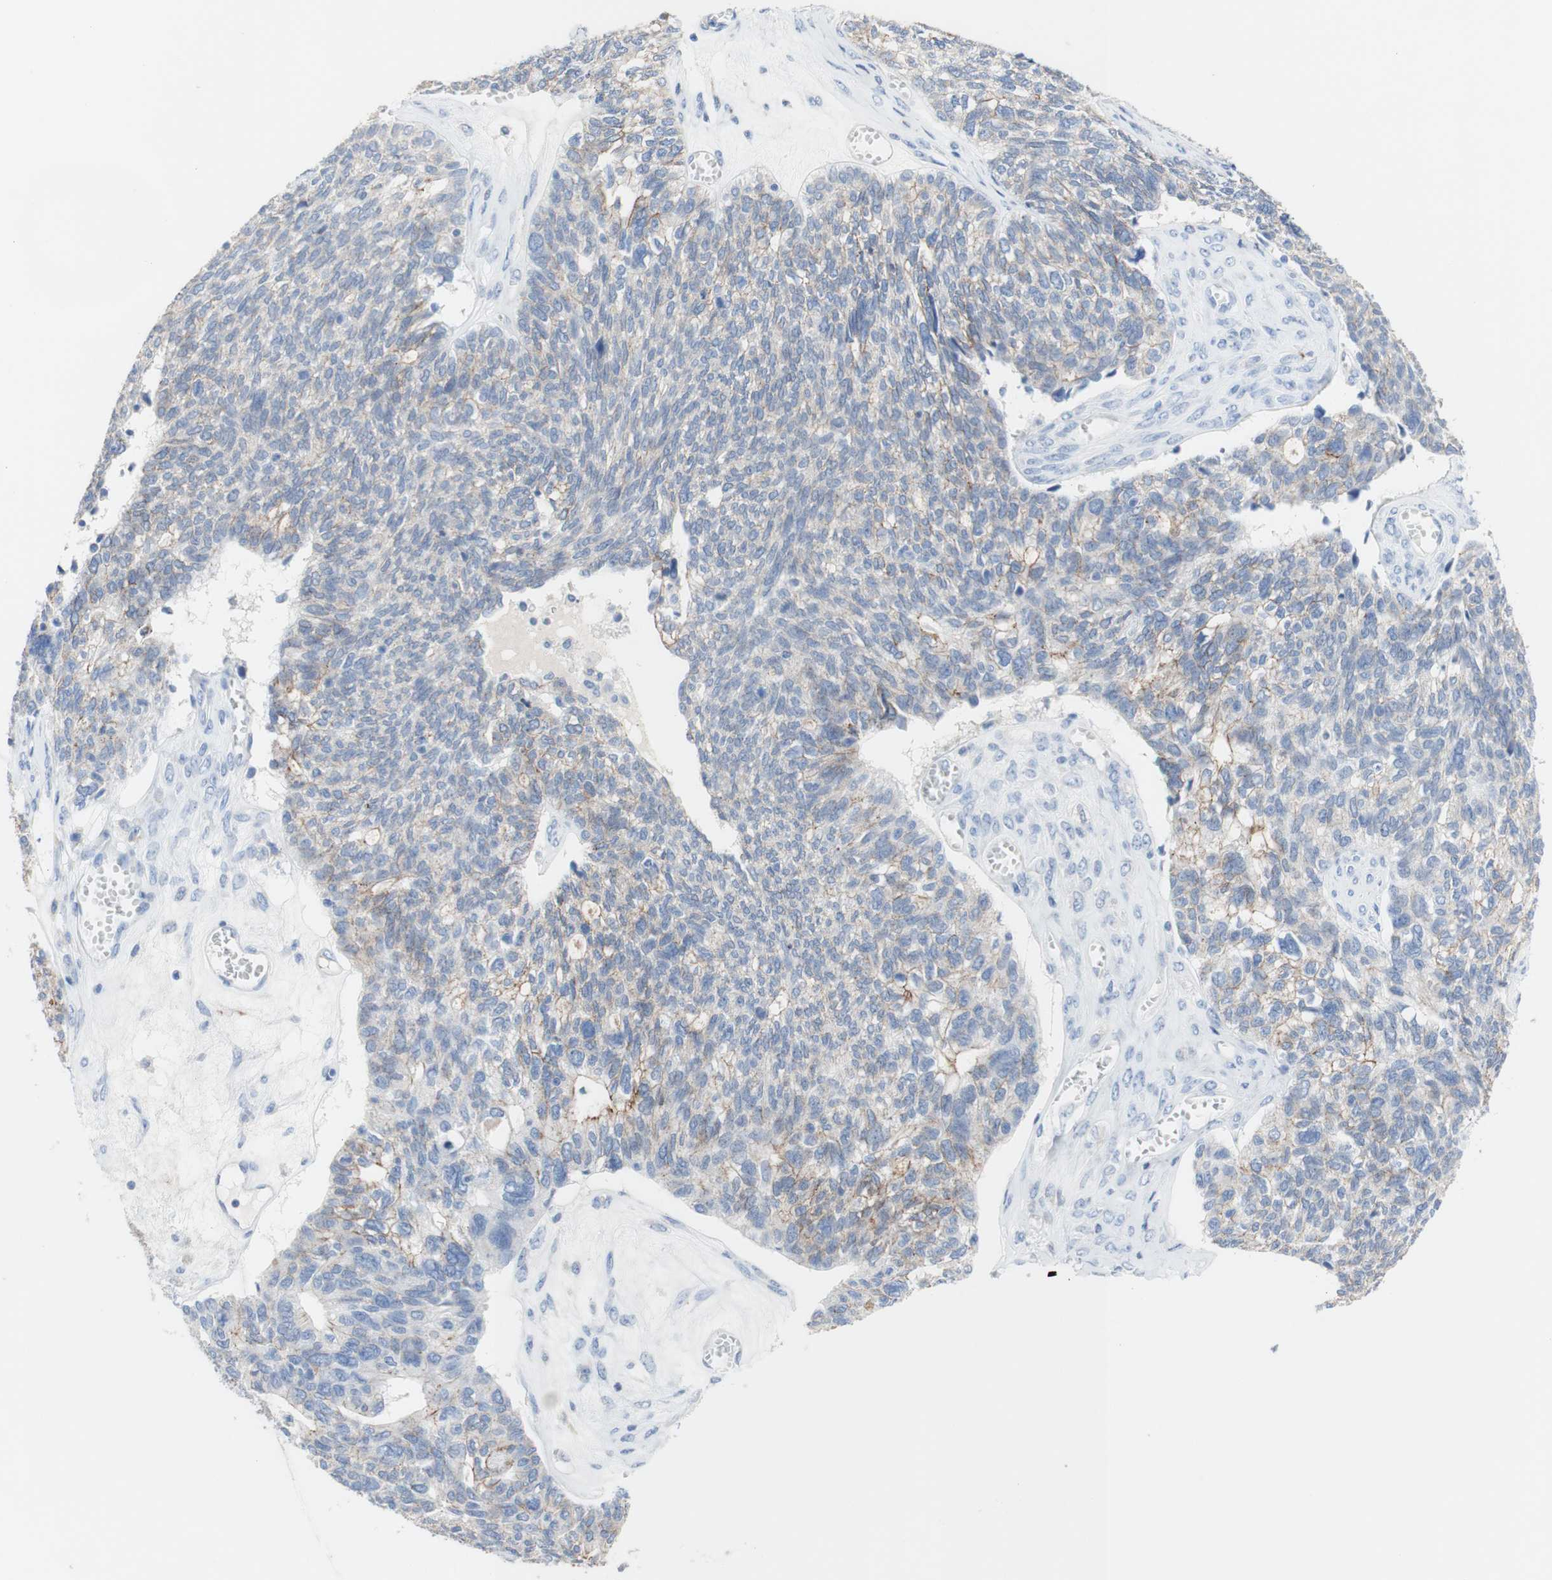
{"staining": {"intensity": "weak", "quantity": "<25%", "location": "cytoplasmic/membranous"}, "tissue": "ovarian cancer", "cell_type": "Tumor cells", "image_type": "cancer", "snomed": [{"axis": "morphology", "description": "Cystadenocarcinoma, serous, NOS"}, {"axis": "topography", "description": "Ovary"}], "caption": "An IHC micrograph of serous cystadenocarcinoma (ovarian) is shown. There is no staining in tumor cells of serous cystadenocarcinoma (ovarian).", "gene": "DSC2", "patient": {"sex": "female", "age": 79}}